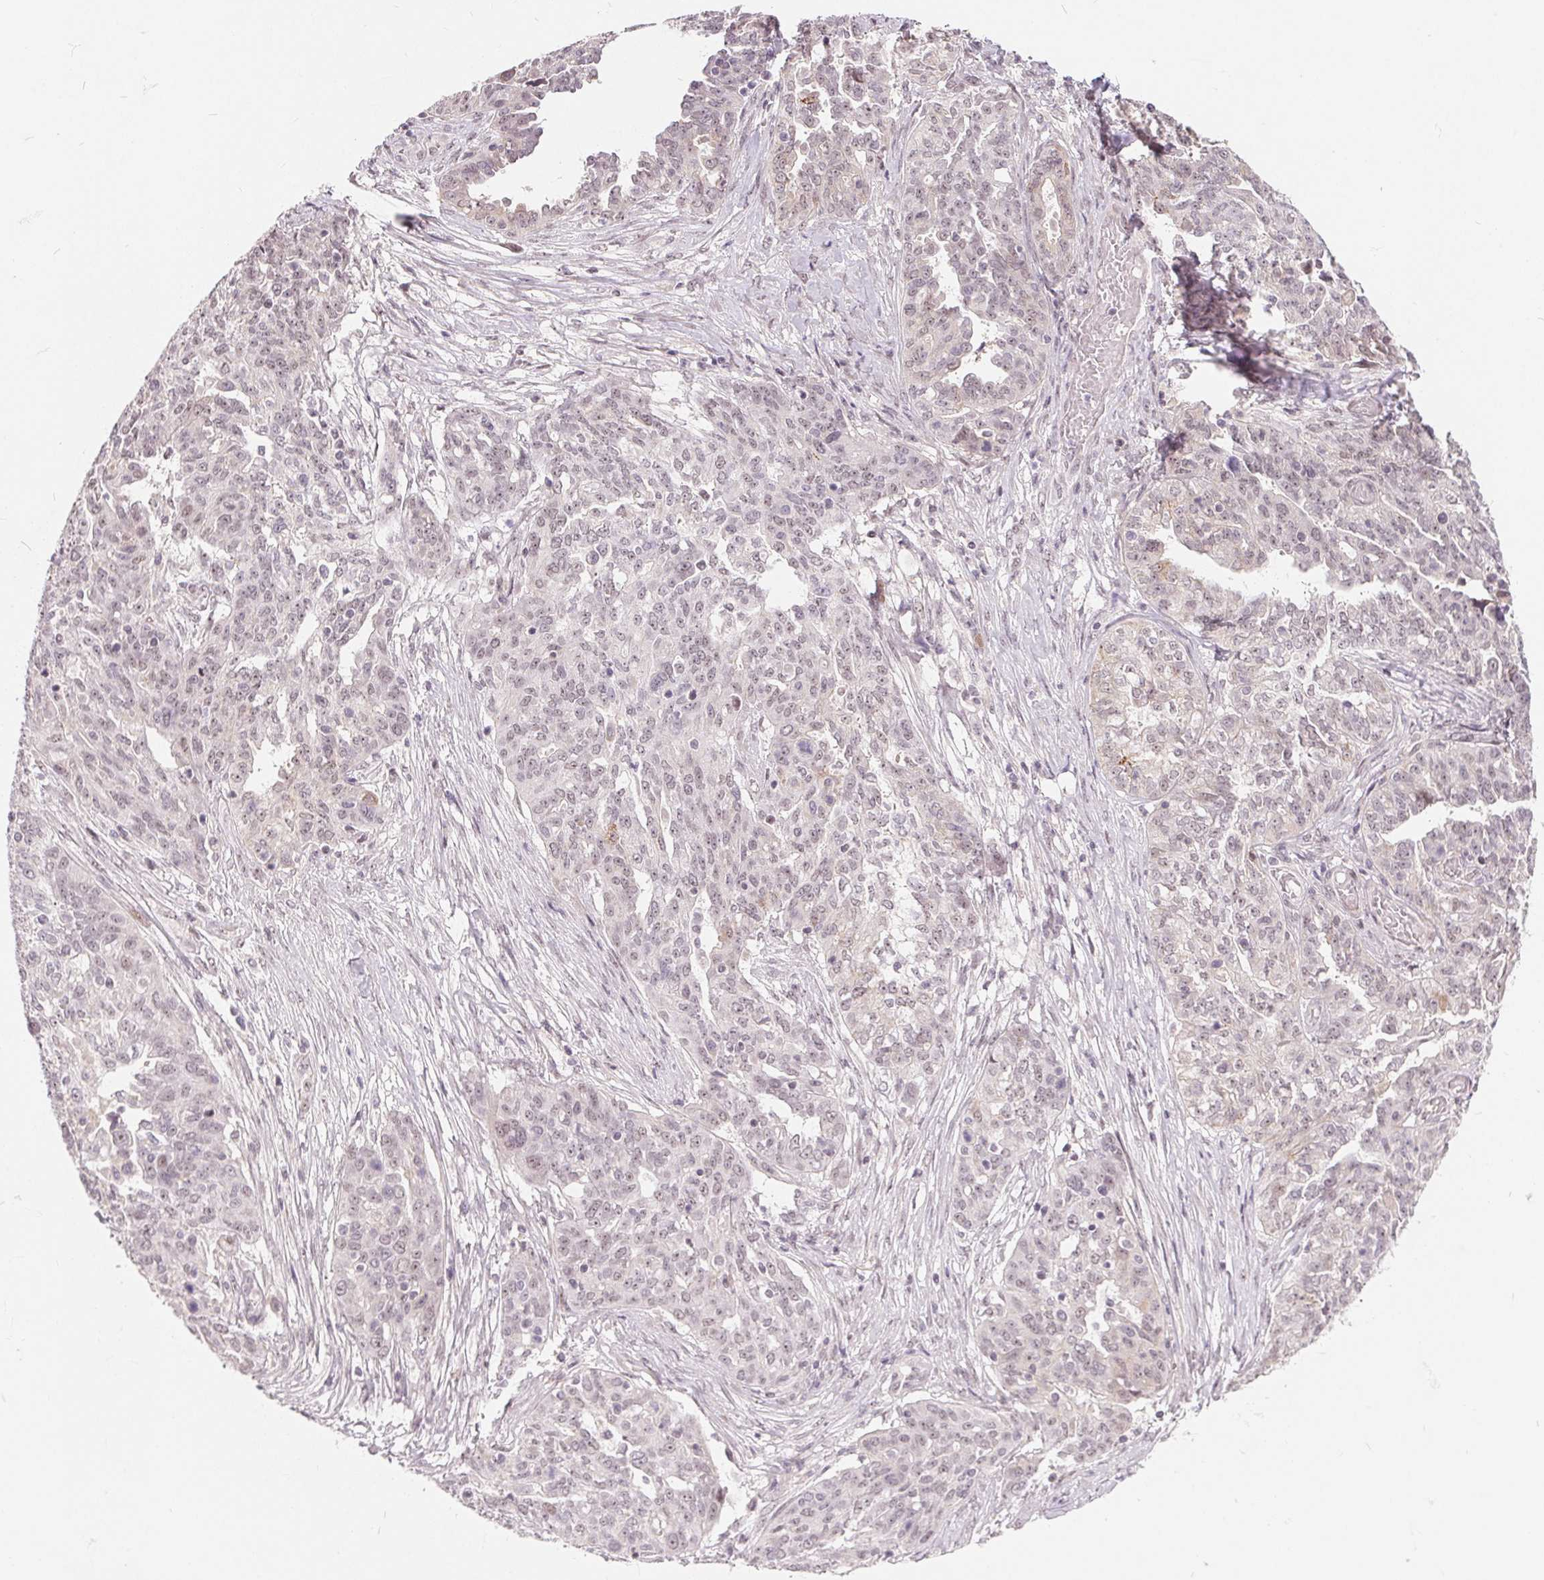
{"staining": {"intensity": "weak", "quantity": "<25%", "location": "nuclear"}, "tissue": "ovarian cancer", "cell_type": "Tumor cells", "image_type": "cancer", "snomed": [{"axis": "morphology", "description": "Cystadenocarcinoma, serous, NOS"}, {"axis": "topography", "description": "Ovary"}], "caption": "IHC of ovarian cancer reveals no staining in tumor cells.", "gene": "NRG2", "patient": {"sex": "female", "age": 67}}